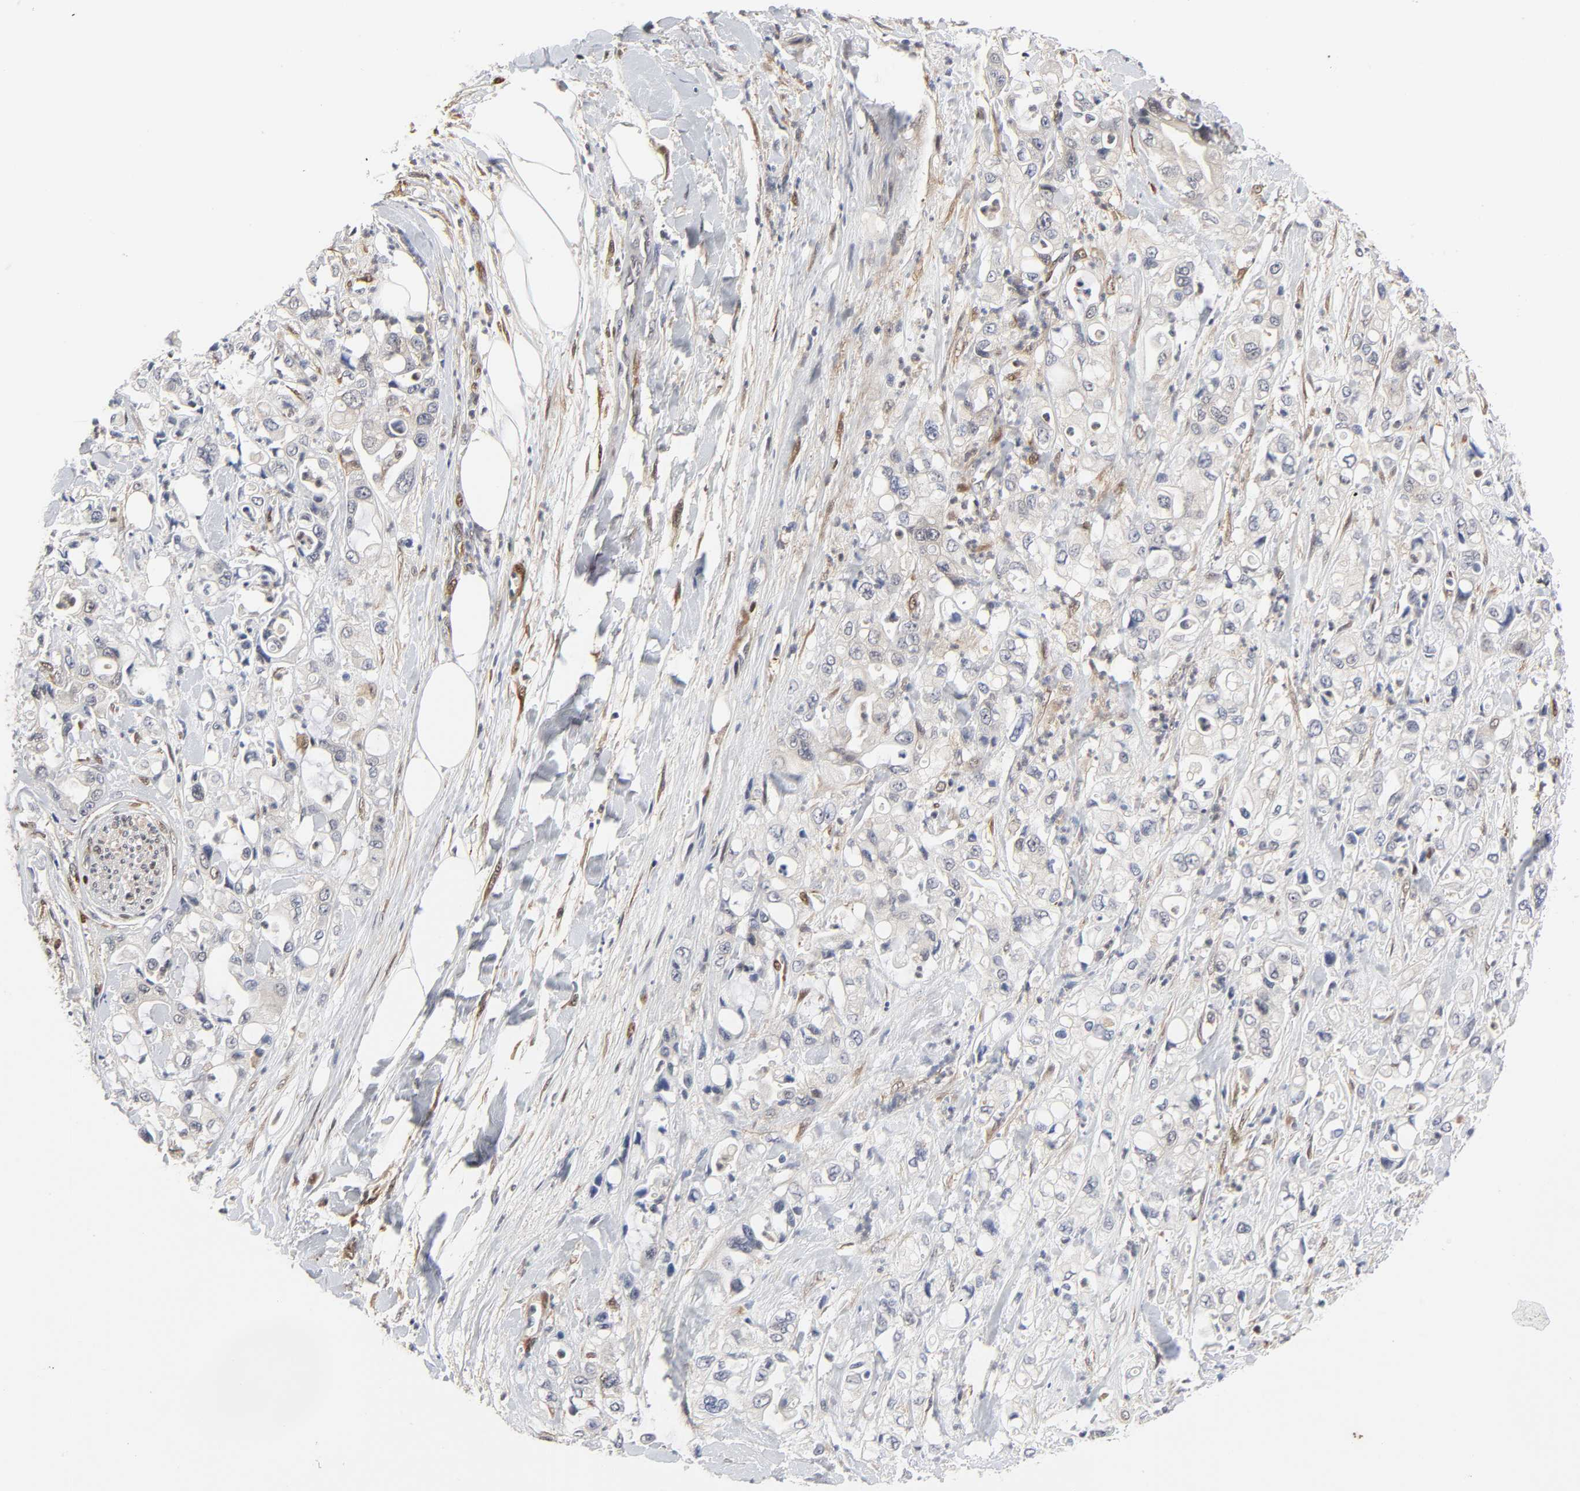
{"staining": {"intensity": "negative", "quantity": "none", "location": "none"}, "tissue": "pancreatic cancer", "cell_type": "Tumor cells", "image_type": "cancer", "snomed": [{"axis": "morphology", "description": "Adenocarcinoma, NOS"}, {"axis": "topography", "description": "Pancreas"}], "caption": "Immunohistochemical staining of pancreatic cancer demonstrates no significant expression in tumor cells.", "gene": "PTEN", "patient": {"sex": "male", "age": 70}}